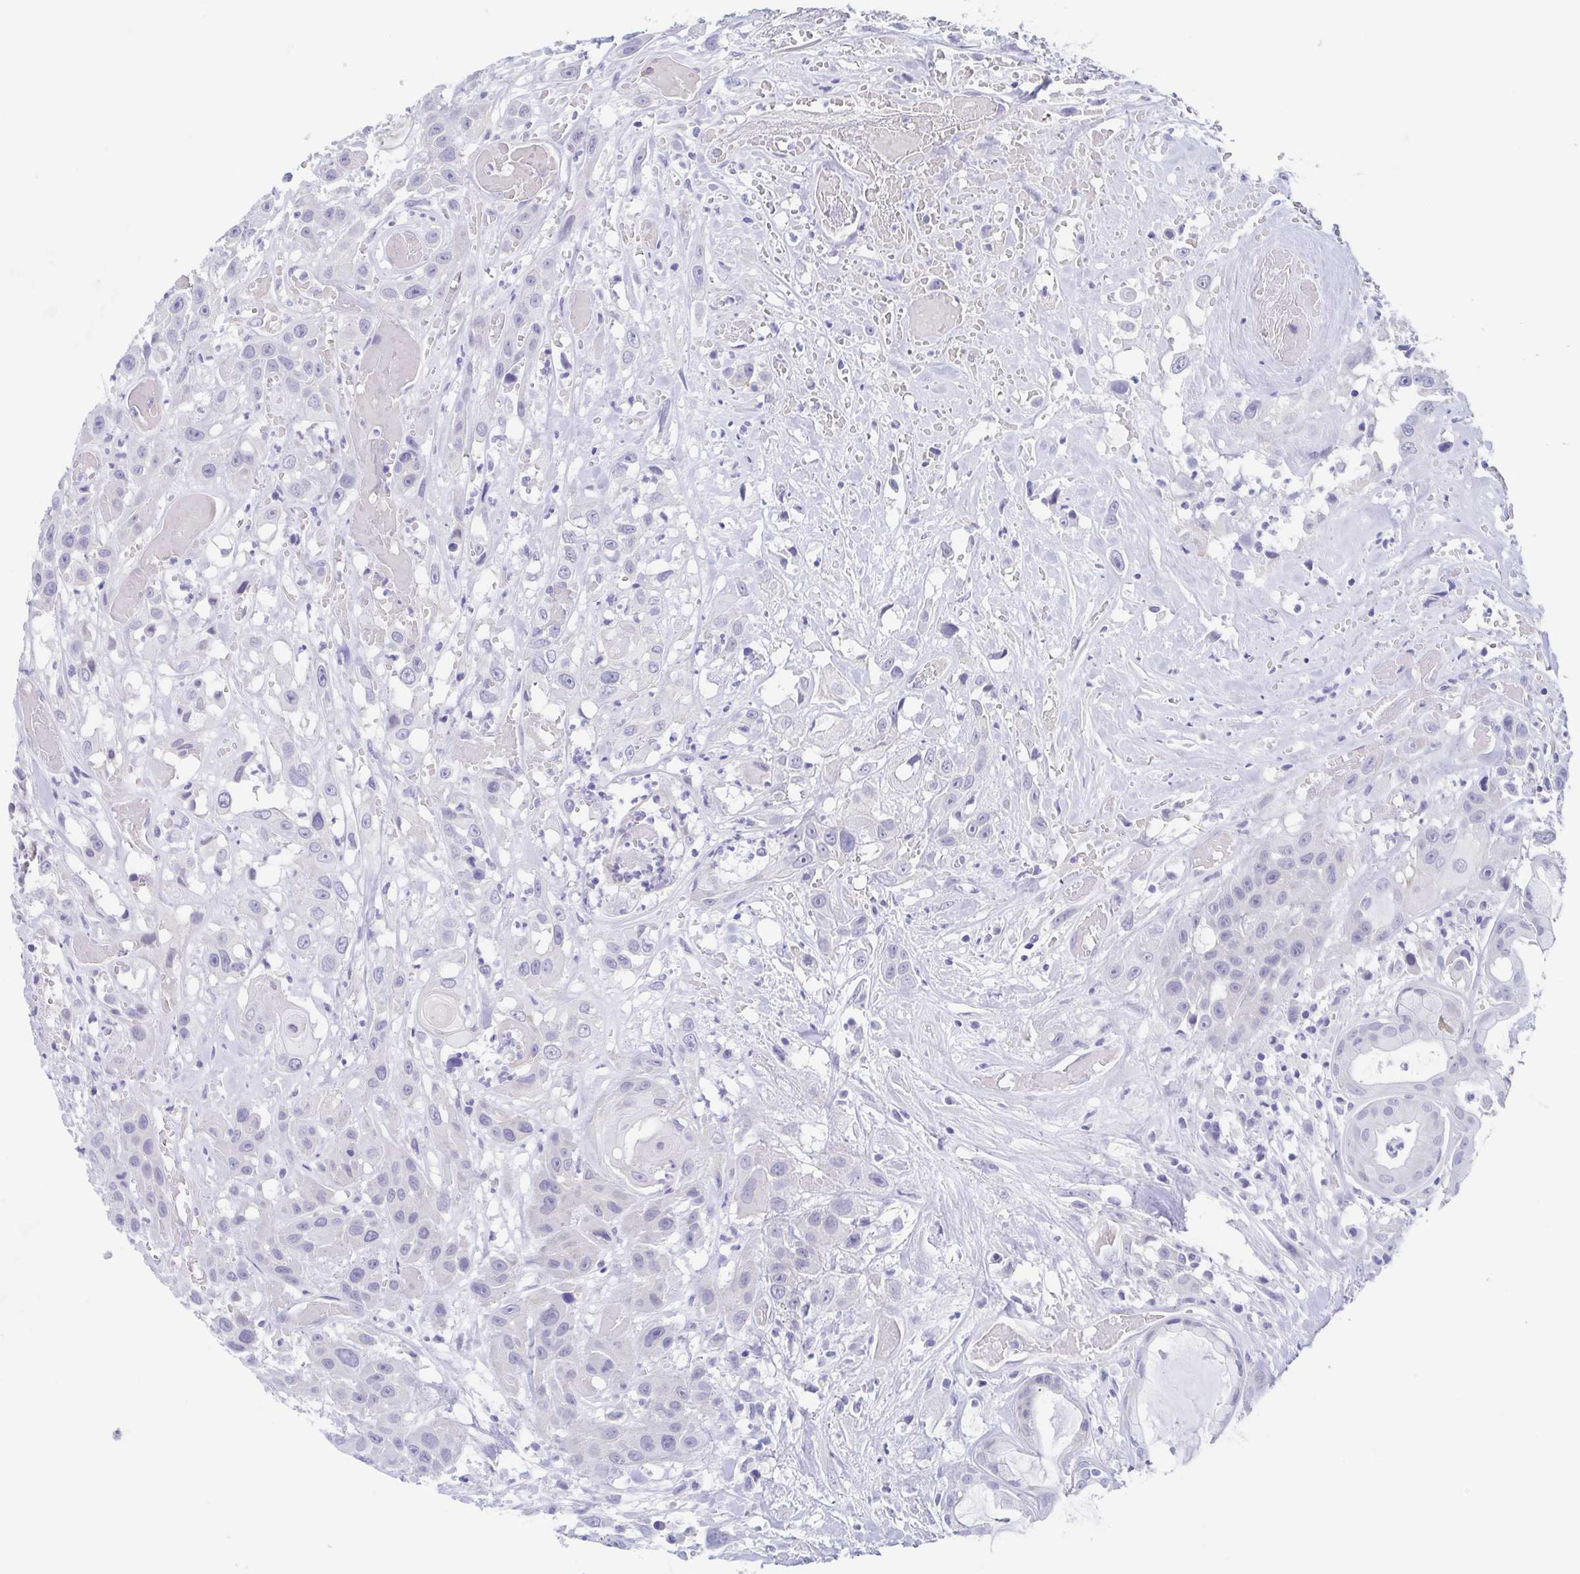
{"staining": {"intensity": "negative", "quantity": "none", "location": "none"}, "tissue": "head and neck cancer", "cell_type": "Tumor cells", "image_type": "cancer", "snomed": [{"axis": "morphology", "description": "Squamous cell carcinoma, NOS"}, {"axis": "topography", "description": "Head-Neck"}], "caption": "Head and neck squamous cell carcinoma stained for a protein using immunohistochemistry demonstrates no expression tumor cells.", "gene": "TEX12", "patient": {"sex": "male", "age": 57}}